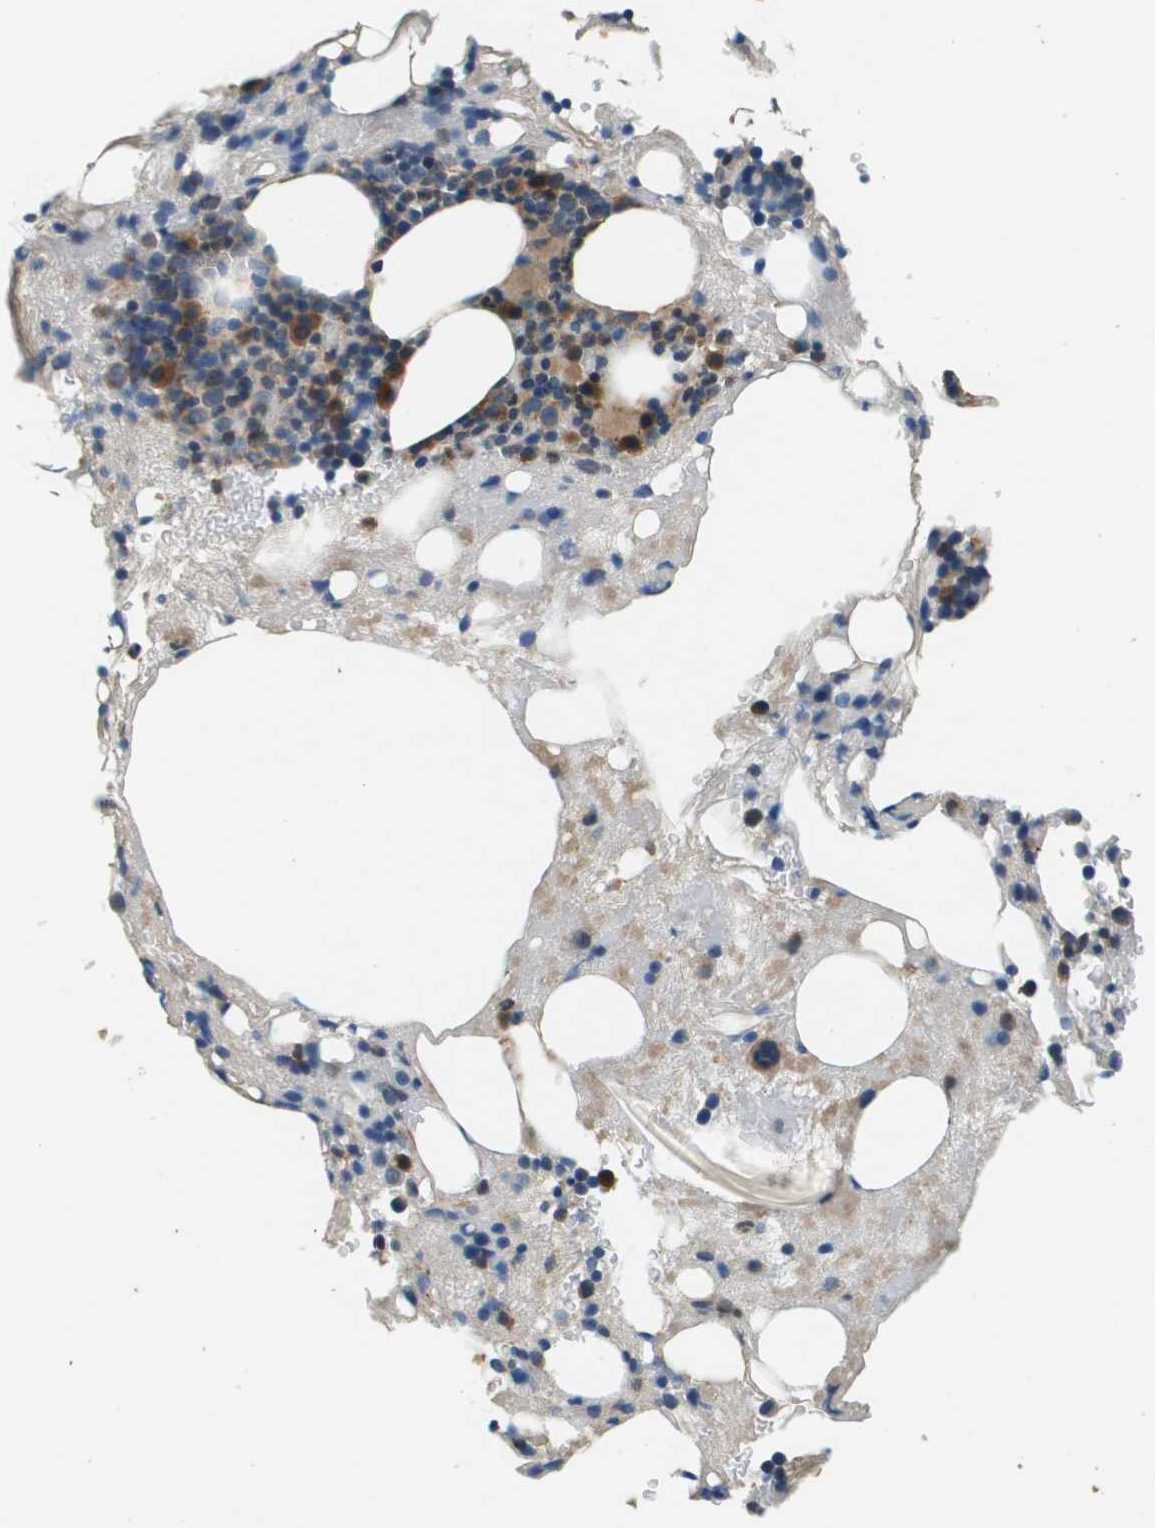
{"staining": {"intensity": "moderate", "quantity": "<25%", "location": "cytoplasmic/membranous"}, "tissue": "bone marrow", "cell_type": "Hematopoietic cells", "image_type": "normal", "snomed": [{"axis": "morphology", "description": "Normal tissue, NOS"}, {"axis": "morphology", "description": "Inflammation, NOS"}, {"axis": "topography", "description": "Bone marrow"}], "caption": "IHC (DAB (3,3'-diaminobenzidine)) staining of normal bone marrow demonstrates moderate cytoplasmic/membranous protein expression in about <25% of hematopoietic cells. The staining is performed using DAB brown chromogen to label protein expression. The nuclei are counter-stained blue using hematoxylin.", "gene": "SAMSN1", "patient": {"sex": "female", "age": 78}}